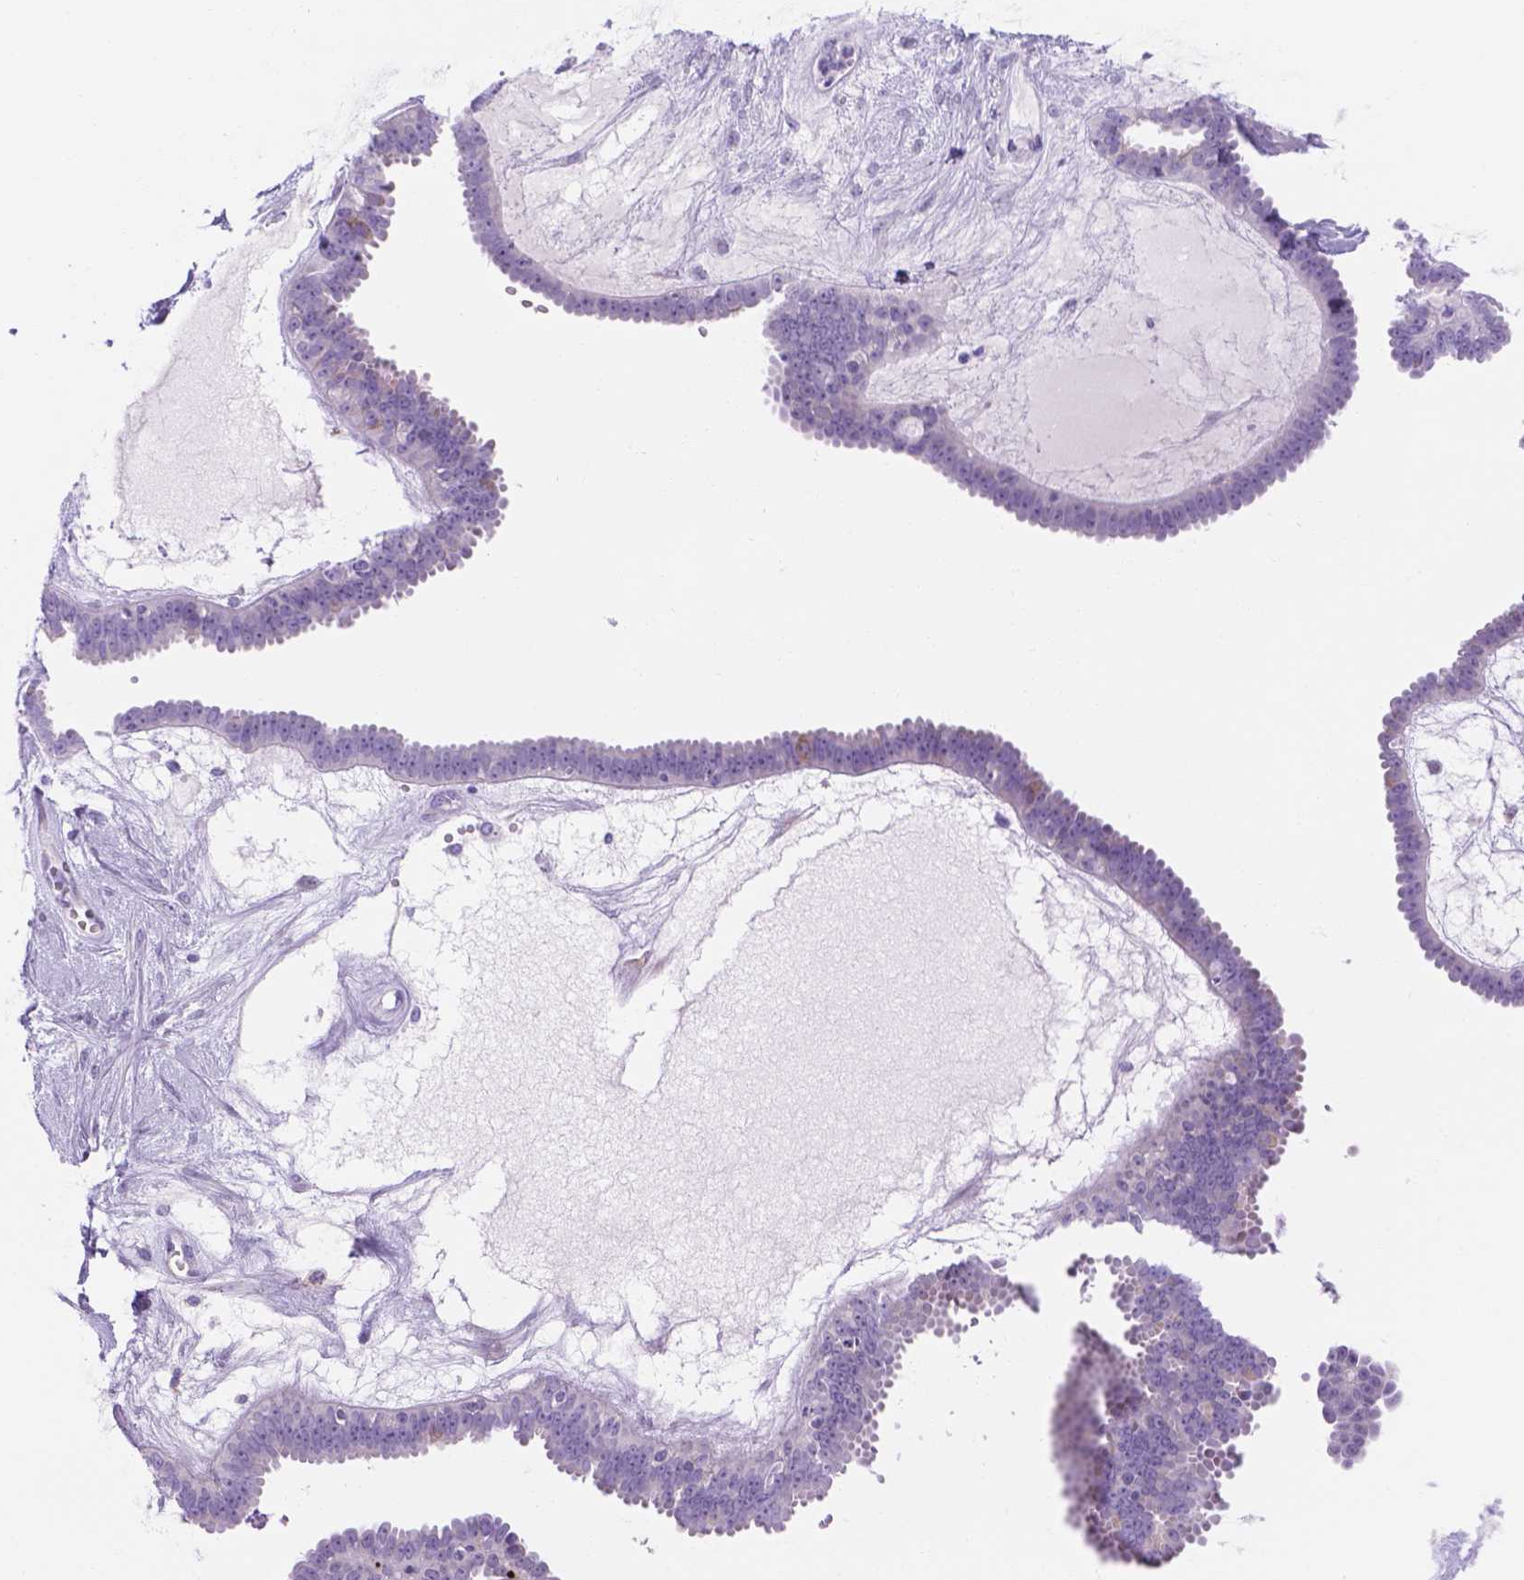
{"staining": {"intensity": "negative", "quantity": "none", "location": "none"}, "tissue": "ovarian cancer", "cell_type": "Tumor cells", "image_type": "cancer", "snomed": [{"axis": "morphology", "description": "Cystadenocarcinoma, serous, NOS"}, {"axis": "topography", "description": "Ovary"}], "caption": "There is no significant staining in tumor cells of ovarian cancer (serous cystadenocarcinoma). Brightfield microscopy of IHC stained with DAB (brown) and hematoxylin (blue), captured at high magnification.", "gene": "MLN", "patient": {"sex": "female", "age": 71}}